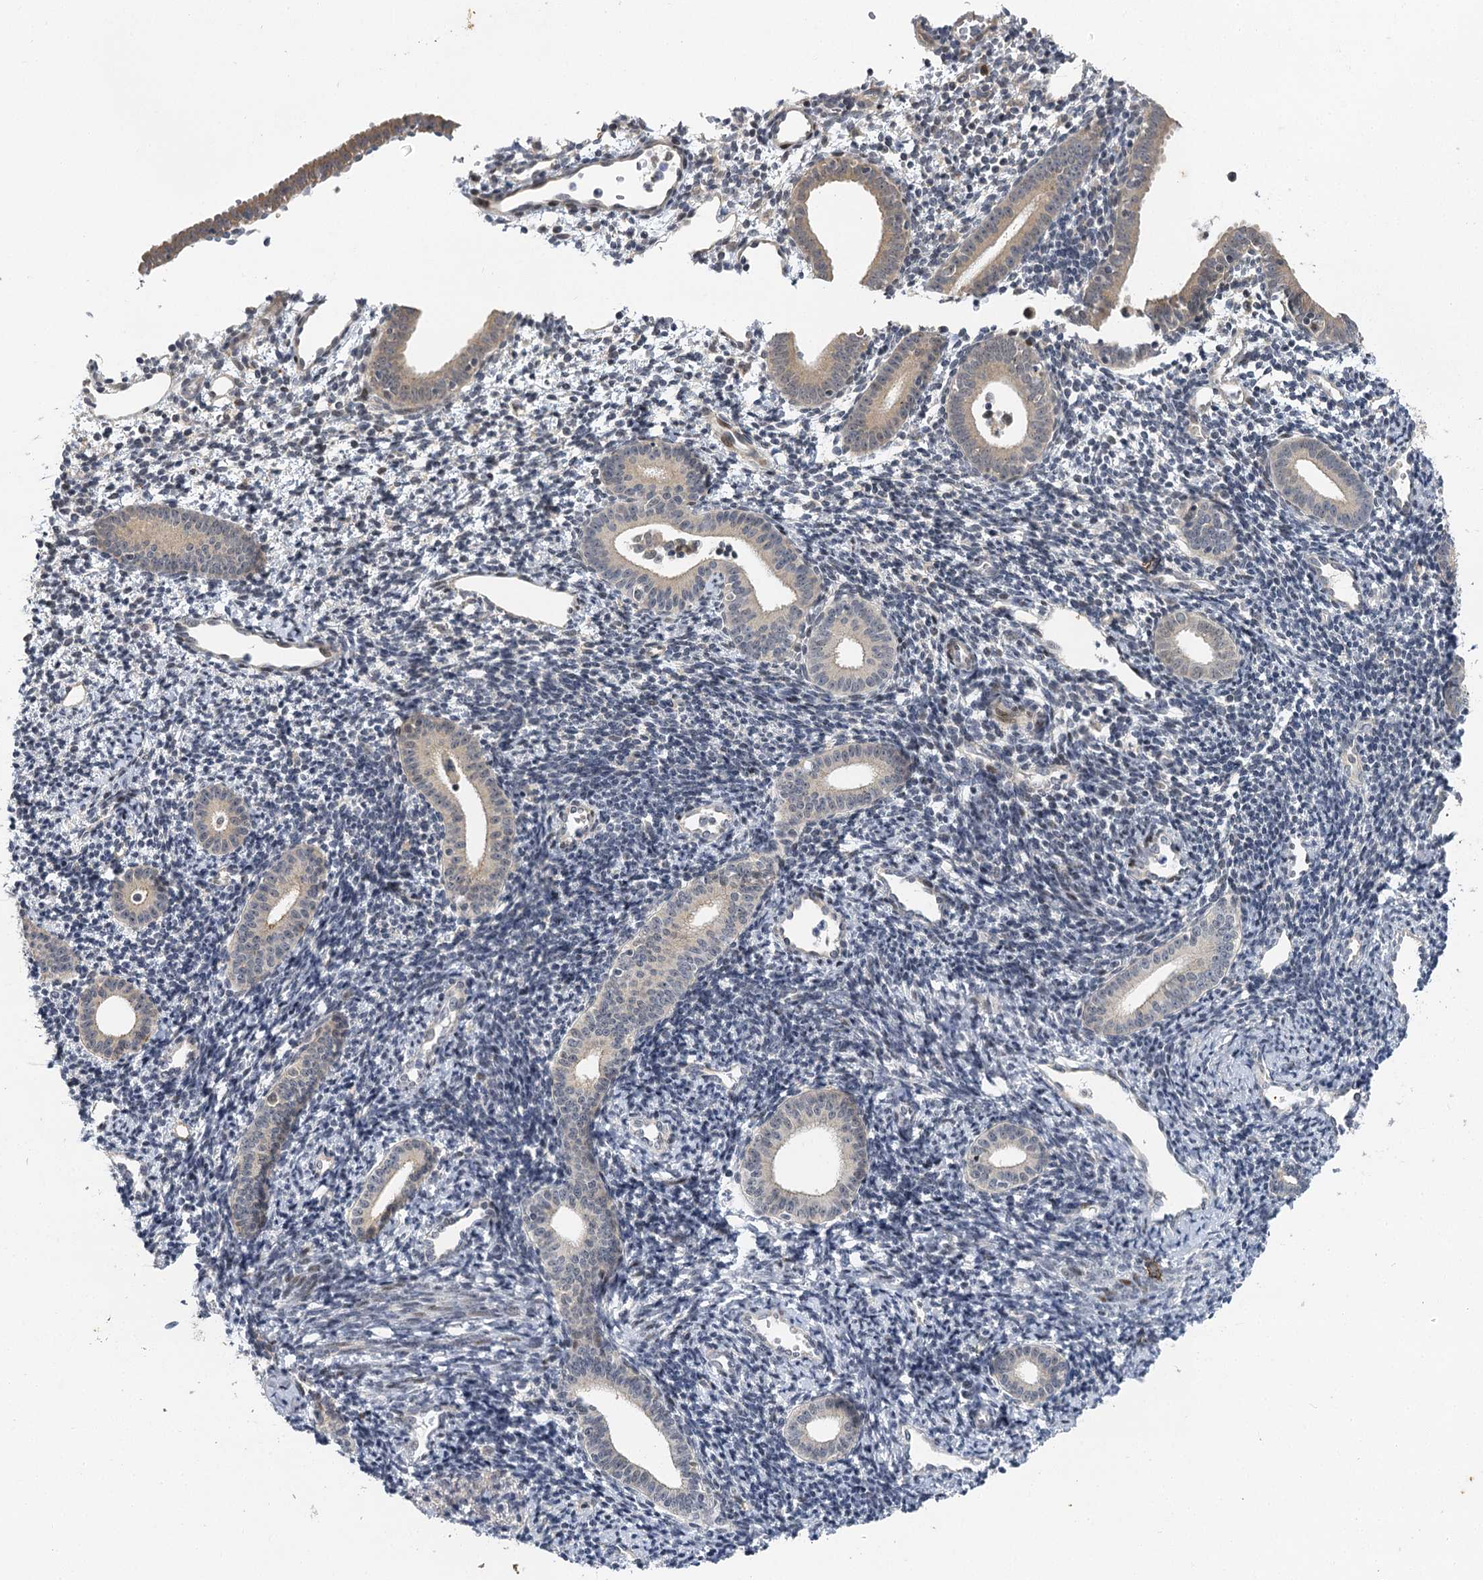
{"staining": {"intensity": "negative", "quantity": "none", "location": "none"}, "tissue": "endometrium", "cell_type": "Cells in endometrial stroma", "image_type": "normal", "snomed": [{"axis": "morphology", "description": "Normal tissue, NOS"}, {"axis": "topography", "description": "Endometrium"}], "caption": "Immunohistochemical staining of benign endometrium reveals no significant expression in cells in endometrial stroma.", "gene": "IL11RA", "patient": {"sex": "female", "age": 56}}